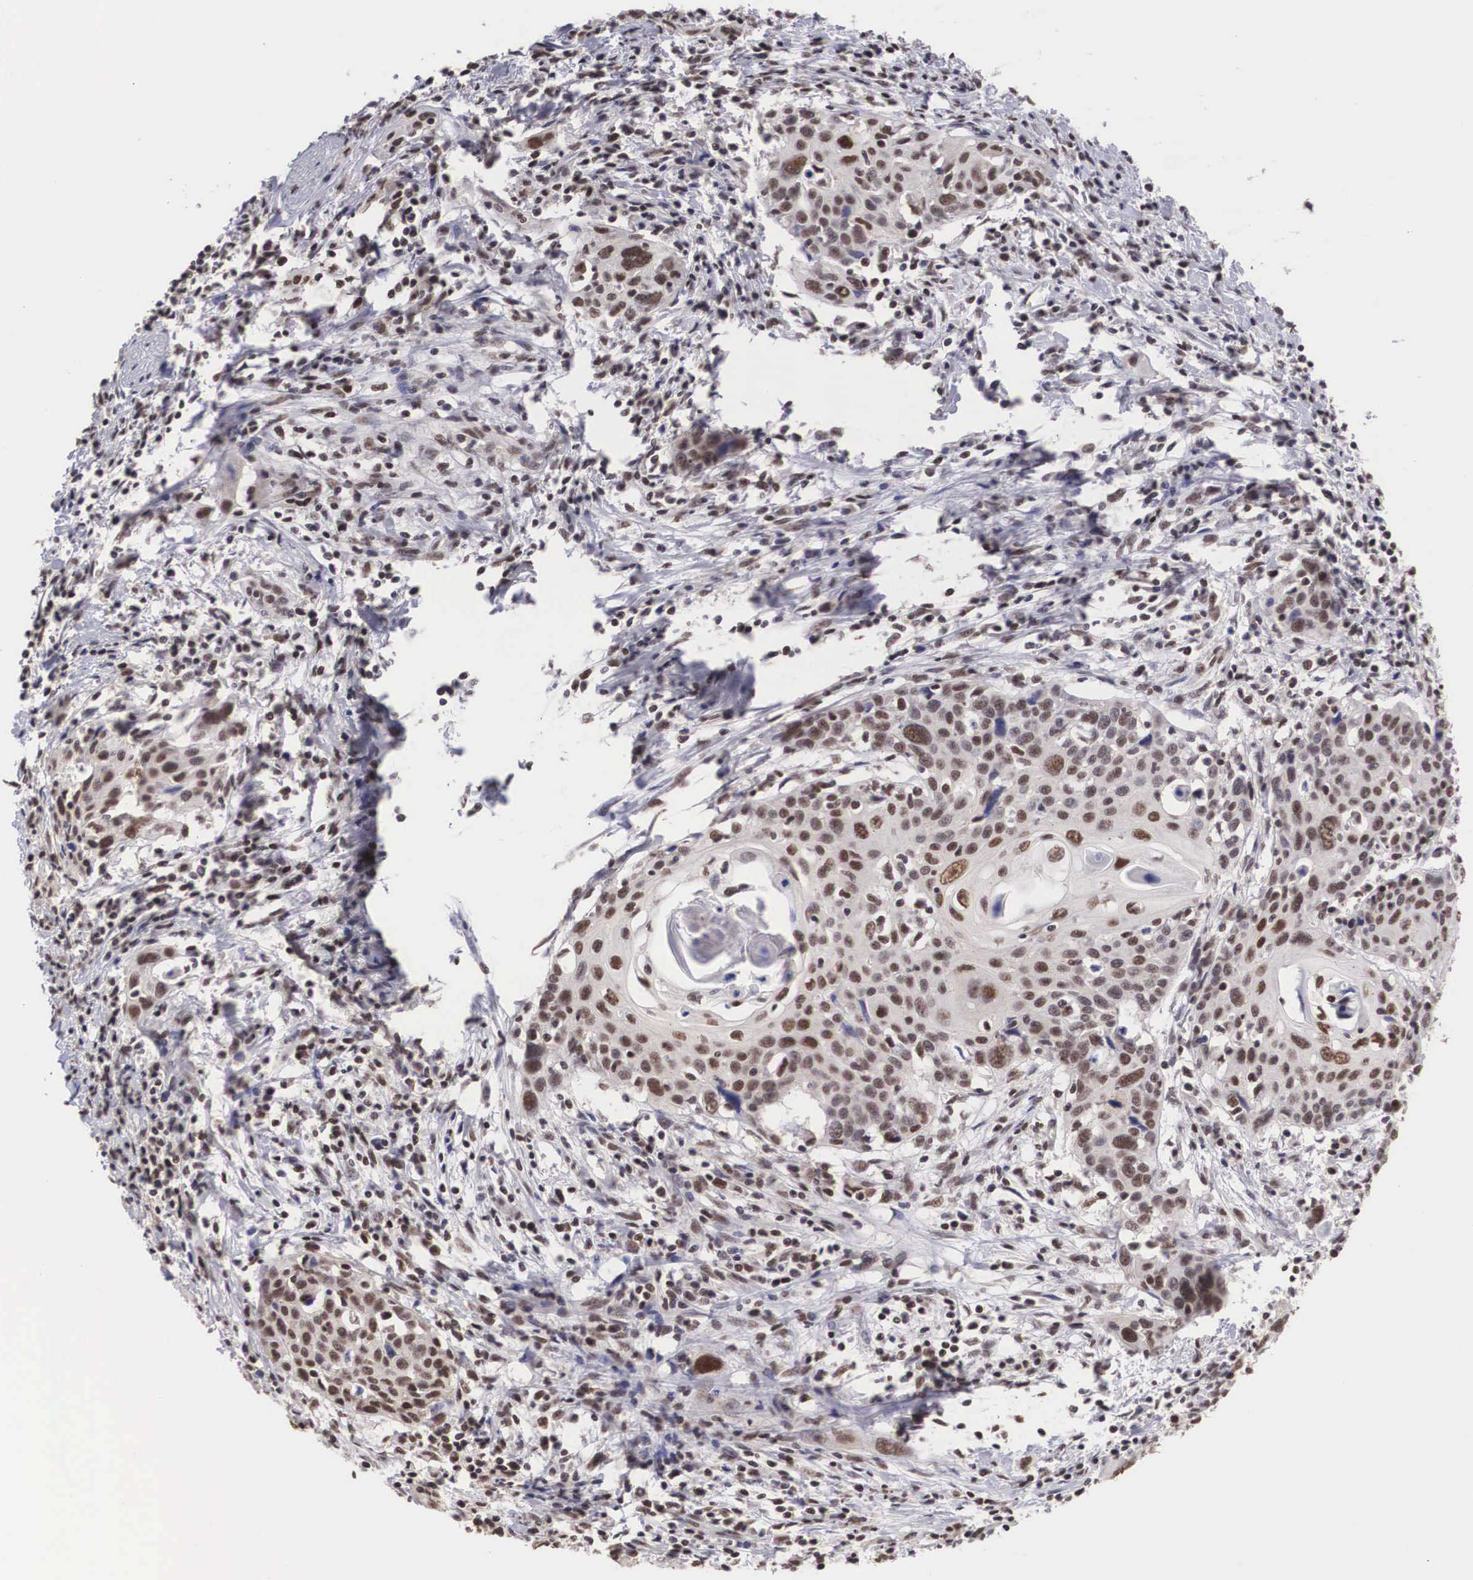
{"staining": {"intensity": "moderate", "quantity": ">75%", "location": "nuclear"}, "tissue": "cervical cancer", "cell_type": "Tumor cells", "image_type": "cancer", "snomed": [{"axis": "morphology", "description": "Squamous cell carcinoma, NOS"}, {"axis": "topography", "description": "Cervix"}], "caption": "An image of human cervical cancer stained for a protein displays moderate nuclear brown staining in tumor cells.", "gene": "HTATSF1", "patient": {"sex": "female", "age": 54}}